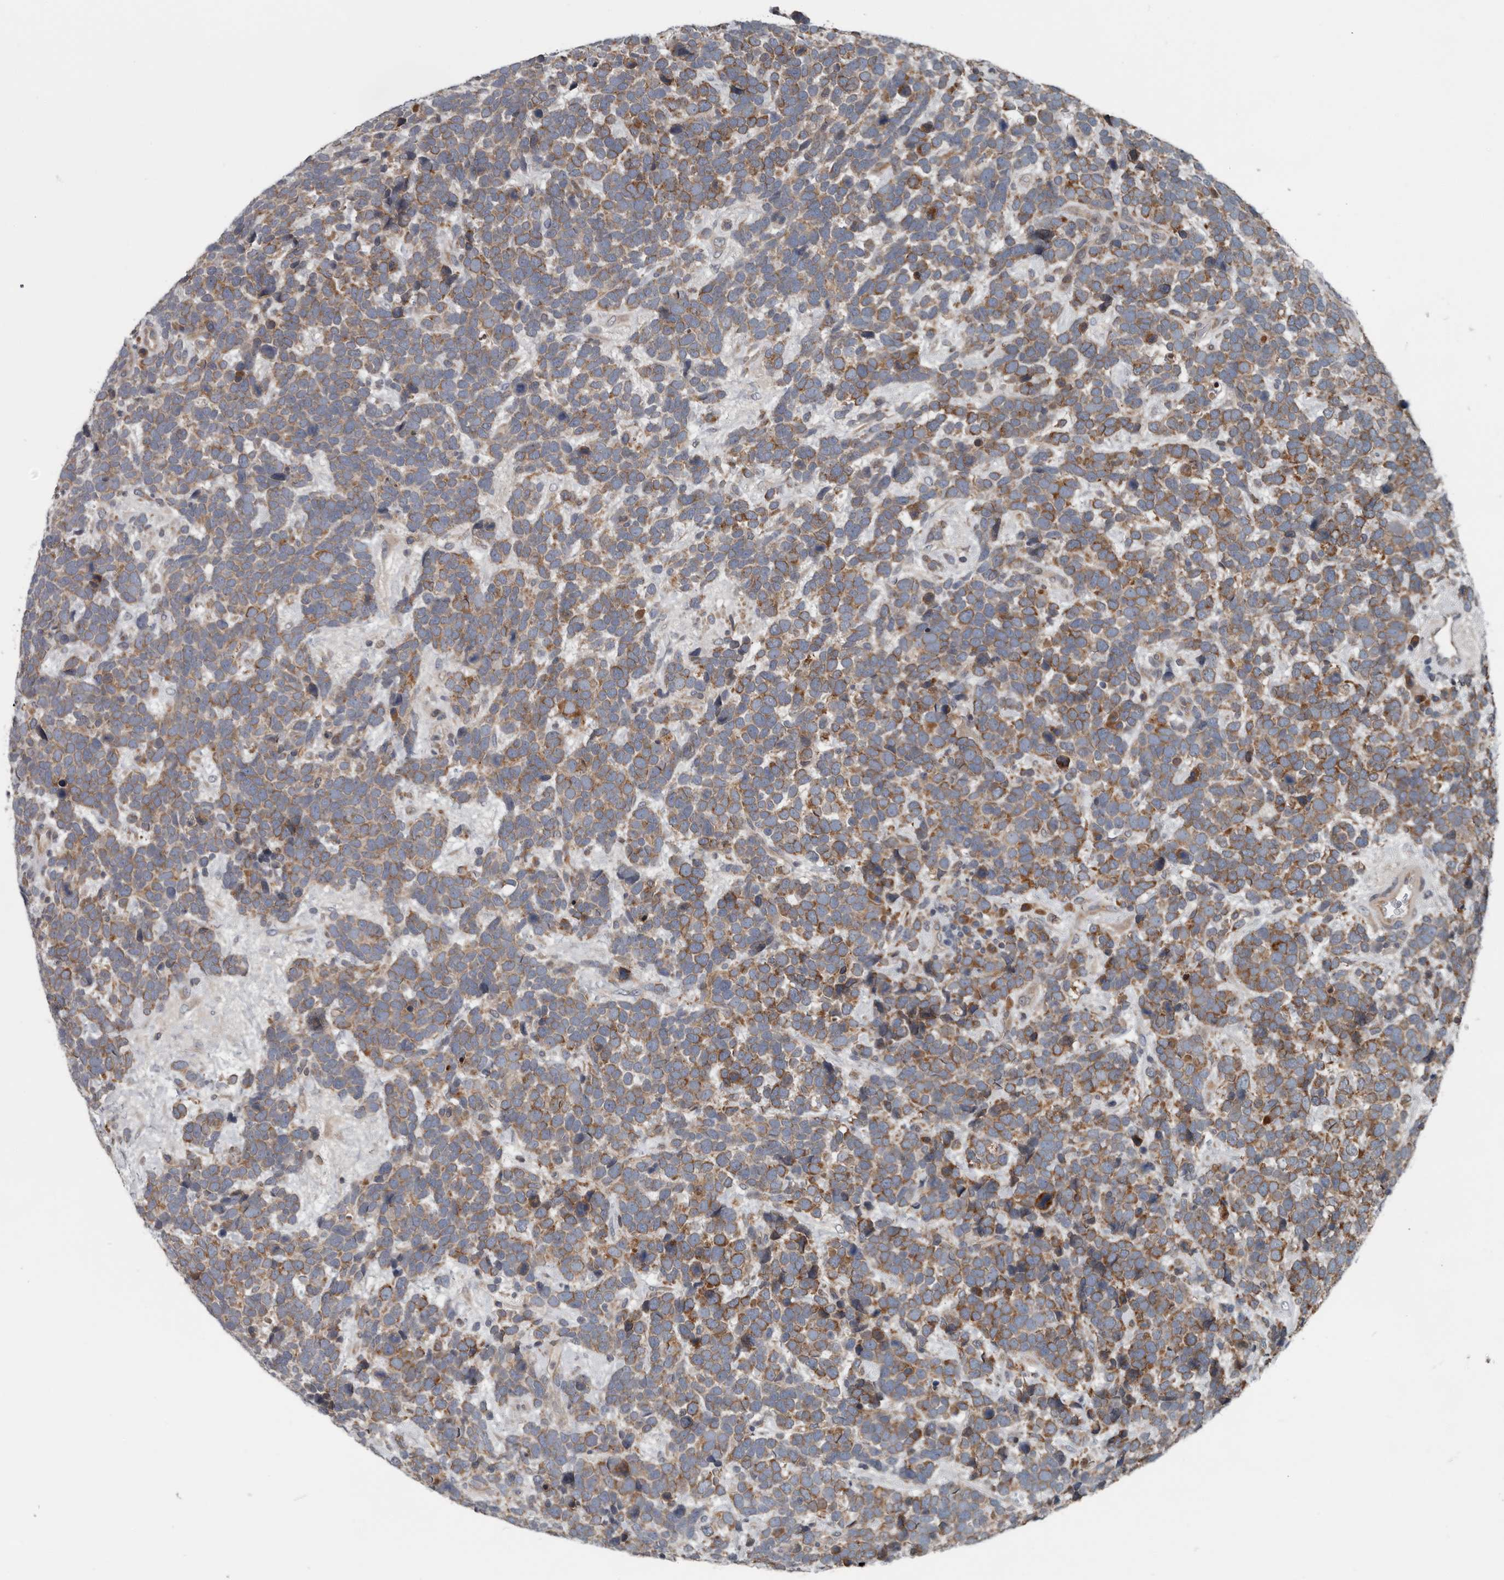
{"staining": {"intensity": "moderate", "quantity": ">75%", "location": "cytoplasmic/membranous"}, "tissue": "urothelial cancer", "cell_type": "Tumor cells", "image_type": "cancer", "snomed": [{"axis": "morphology", "description": "Urothelial carcinoma, High grade"}, {"axis": "topography", "description": "Urinary bladder"}], "caption": "Urothelial carcinoma (high-grade) tissue shows moderate cytoplasmic/membranous staining in about >75% of tumor cells, visualized by immunohistochemistry. The protein of interest is stained brown, and the nuclei are stained in blue (DAB IHC with brightfield microscopy, high magnification).", "gene": "TMEM199", "patient": {"sex": "female", "age": 82}}